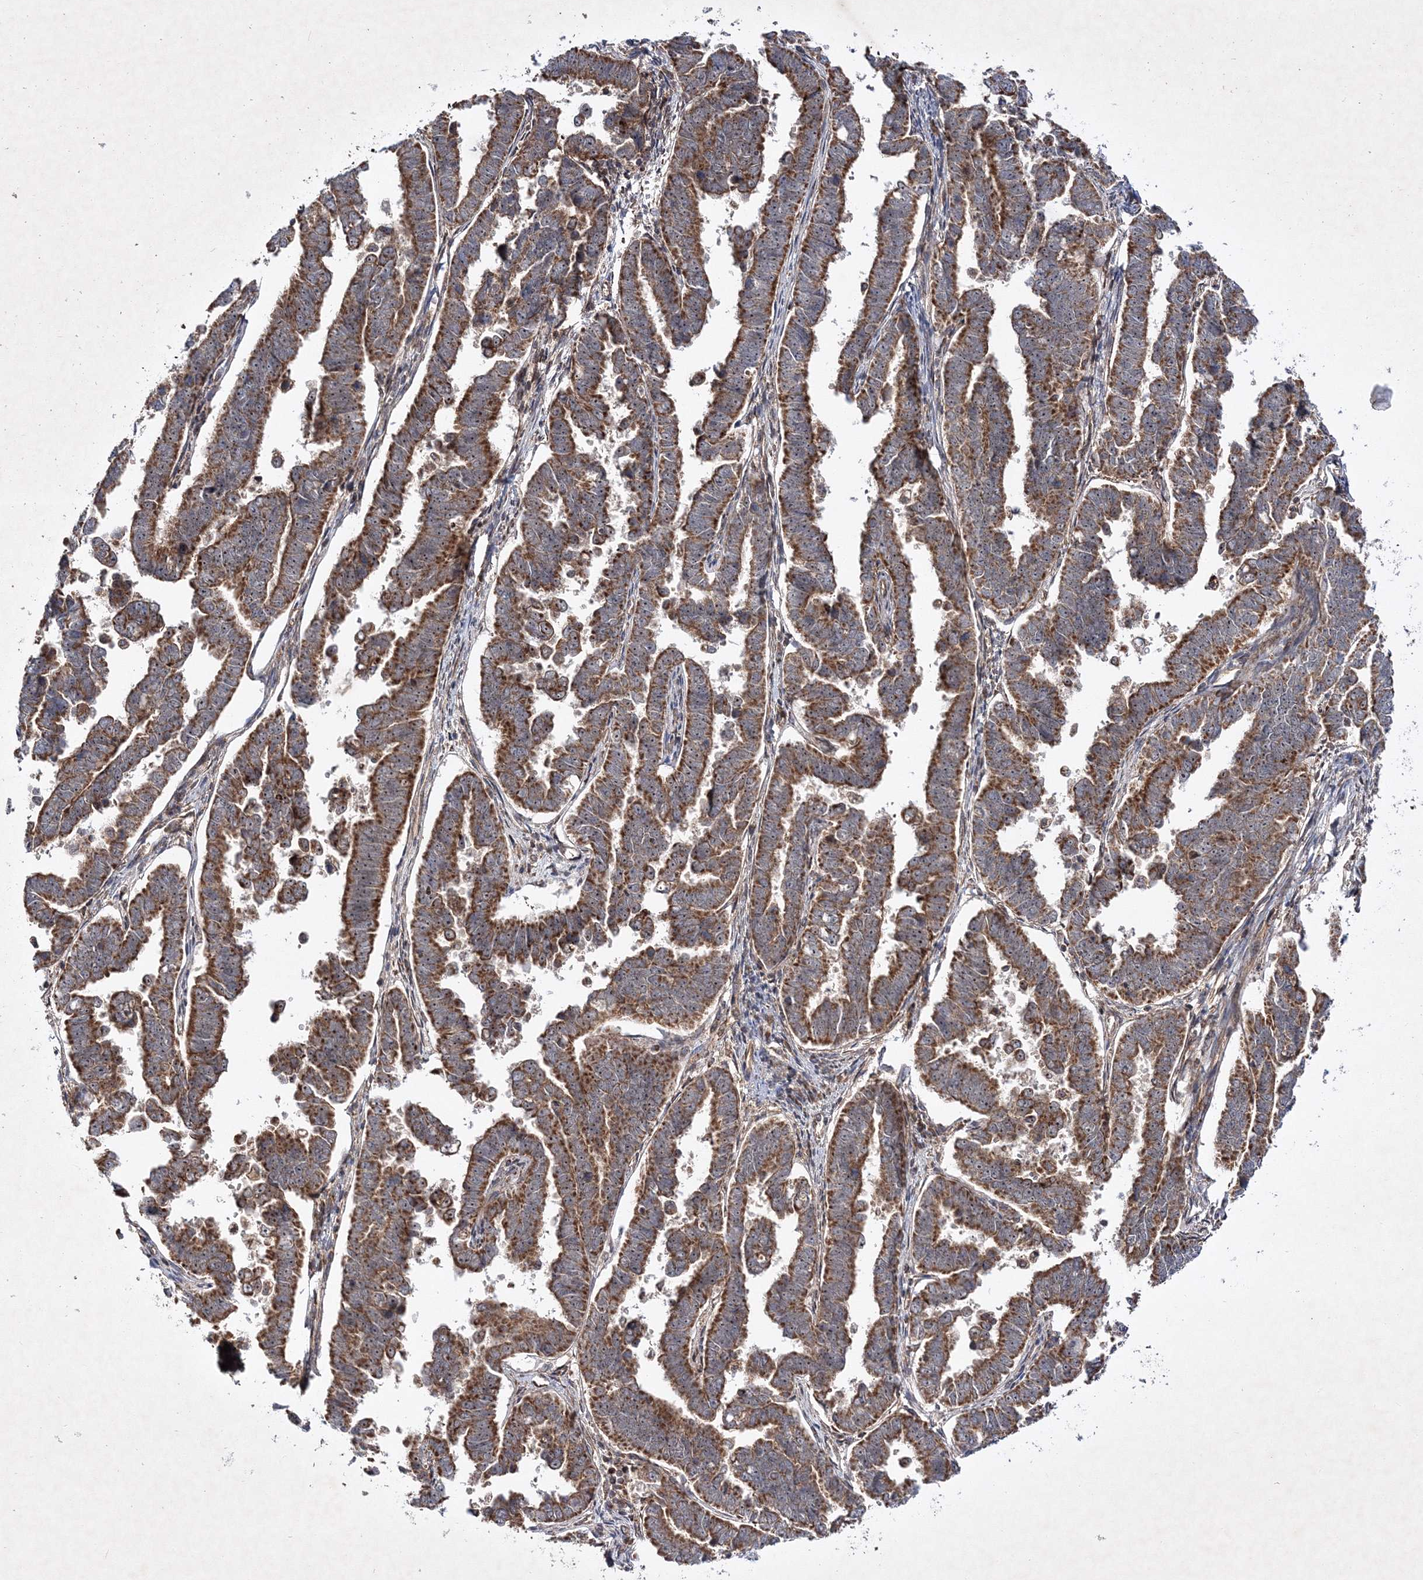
{"staining": {"intensity": "strong", "quantity": ">75%", "location": "cytoplasmic/membranous"}, "tissue": "endometrial cancer", "cell_type": "Tumor cells", "image_type": "cancer", "snomed": [{"axis": "morphology", "description": "Adenocarcinoma, NOS"}, {"axis": "topography", "description": "Endometrium"}], "caption": "This image demonstrates immunohistochemistry (IHC) staining of endometrial cancer (adenocarcinoma), with high strong cytoplasmic/membranous positivity in approximately >75% of tumor cells.", "gene": "SCRN3", "patient": {"sex": "female", "age": 75}}